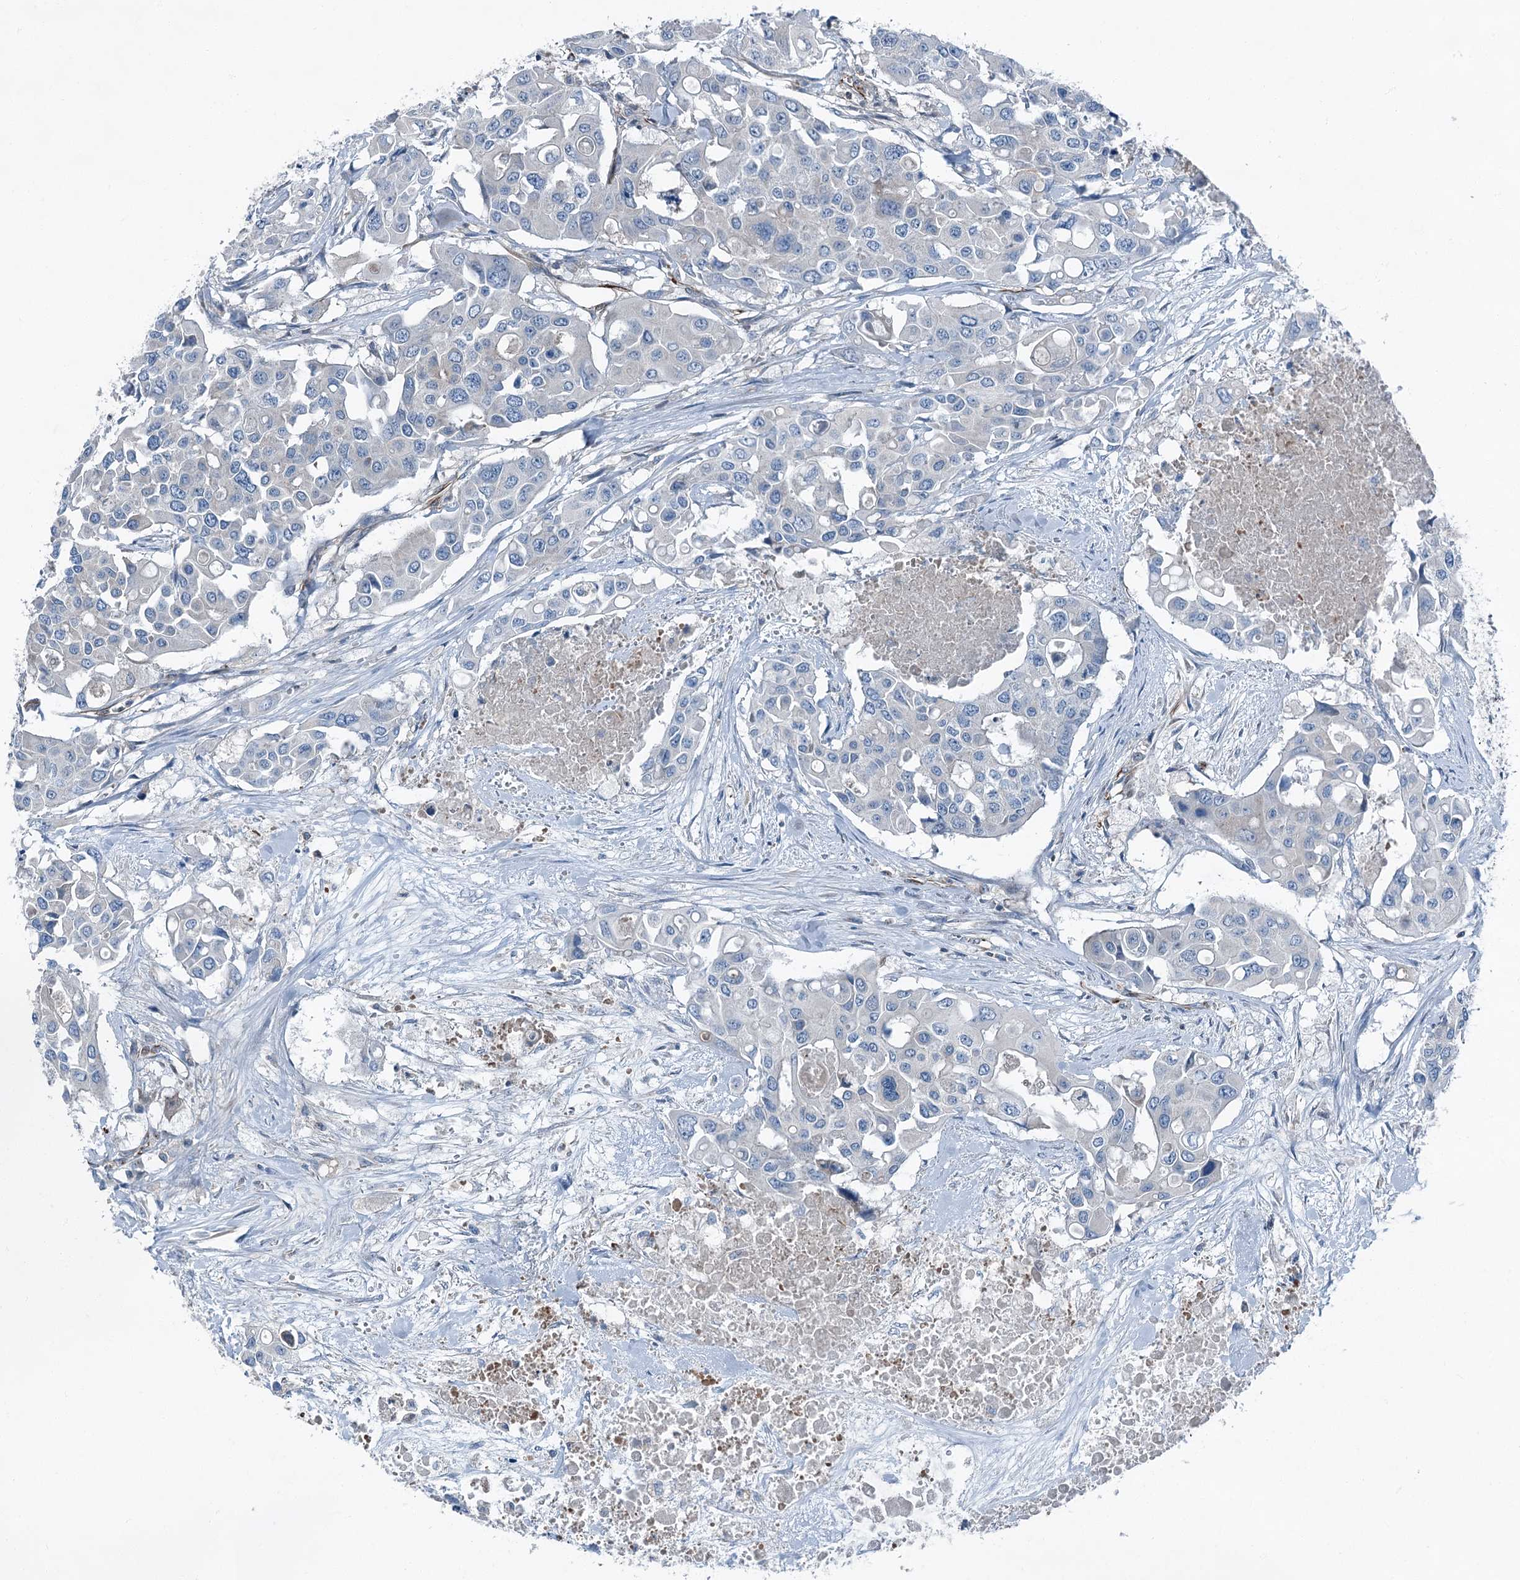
{"staining": {"intensity": "negative", "quantity": "none", "location": "none"}, "tissue": "colorectal cancer", "cell_type": "Tumor cells", "image_type": "cancer", "snomed": [{"axis": "morphology", "description": "Adenocarcinoma, NOS"}, {"axis": "topography", "description": "Colon"}], "caption": "Tumor cells are negative for brown protein staining in adenocarcinoma (colorectal). The staining was performed using DAB (3,3'-diaminobenzidine) to visualize the protein expression in brown, while the nuclei were stained in blue with hematoxylin (Magnification: 20x).", "gene": "AXL", "patient": {"sex": "male", "age": 77}}